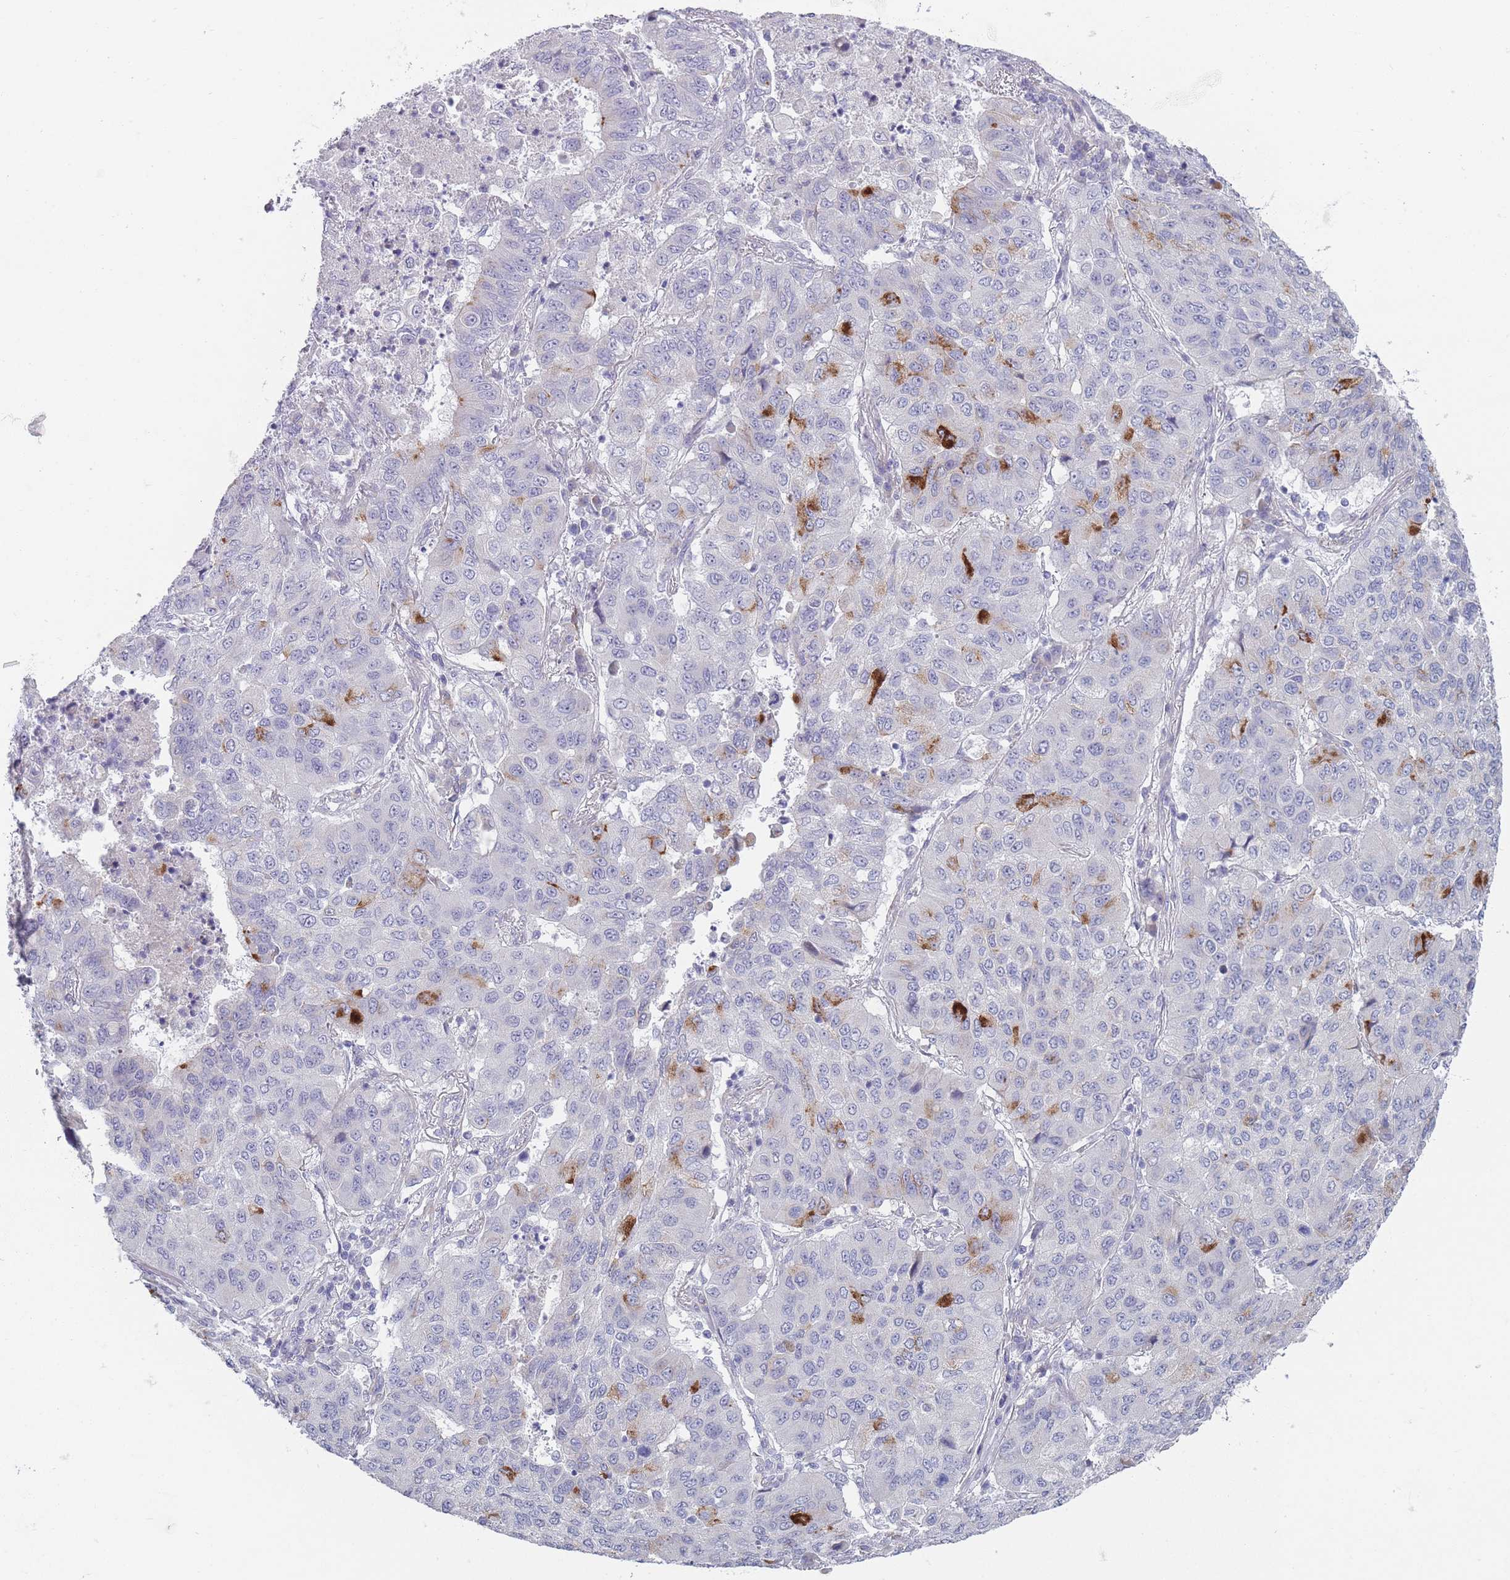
{"staining": {"intensity": "strong", "quantity": "<25%", "location": "cytoplasmic/membranous"}, "tissue": "lung cancer", "cell_type": "Tumor cells", "image_type": "cancer", "snomed": [{"axis": "morphology", "description": "Squamous cell carcinoma, NOS"}, {"axis": "topography", "description": "Lung"}], "caption": "Immunohistochemical staining of squamous cell carcinoma (lung) exhibits medium levels of strong cytoplasmic/membranous protein positivity in approximately <25% of tumor cells.", "gene": "PAIP2B", "patient": {"sex": "male", "age": 74}}